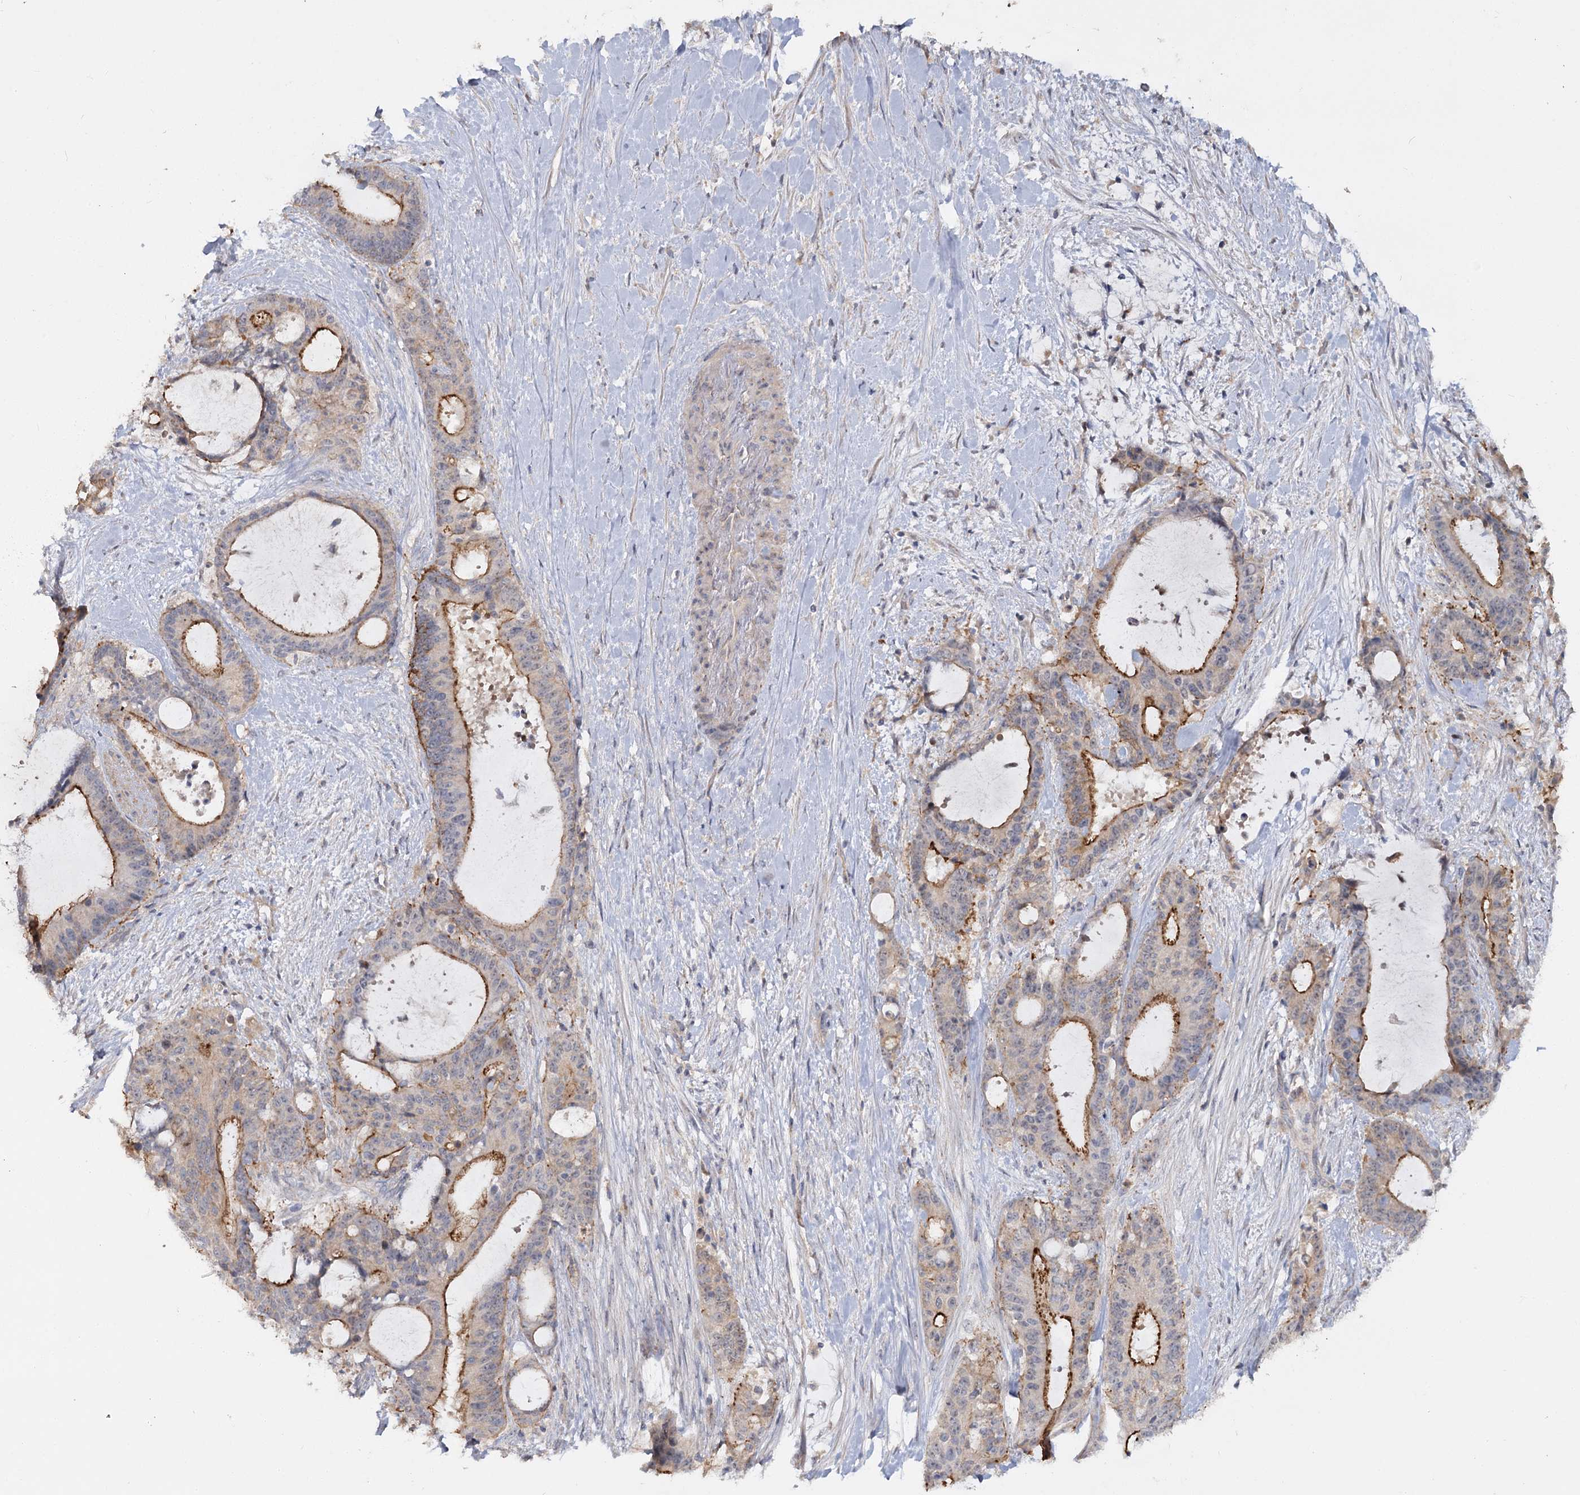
{"staining": {"intensity": "strong", "quantity": "25%-75%", "location": "cytoplasmic/membranous"}, "tissue": "liver cancer", "cell_type": "Tumor cells", "image_type": "cancer", "snomed": [{"axis": "morphology", "description": "Normal tissue, NOS"}, {"axis": "morphology", "description": "Cholangiocarcinoma"}, {"axis": "topography", "description": "Liver"}, {"axis": "topography", "description": "Peripheral nerve tissue"}], "caption": "Immunohistochemistry photomicrograph of human liver cancer (cholangiocarcinoma) stained for a protein (brown), which exhibits high levels of strong cytoplasmic/membranous staining in about 25%-75% of tumor cells.", "gene": "ANGPTL5", "patient": {"sex": "female", "age": 73}}